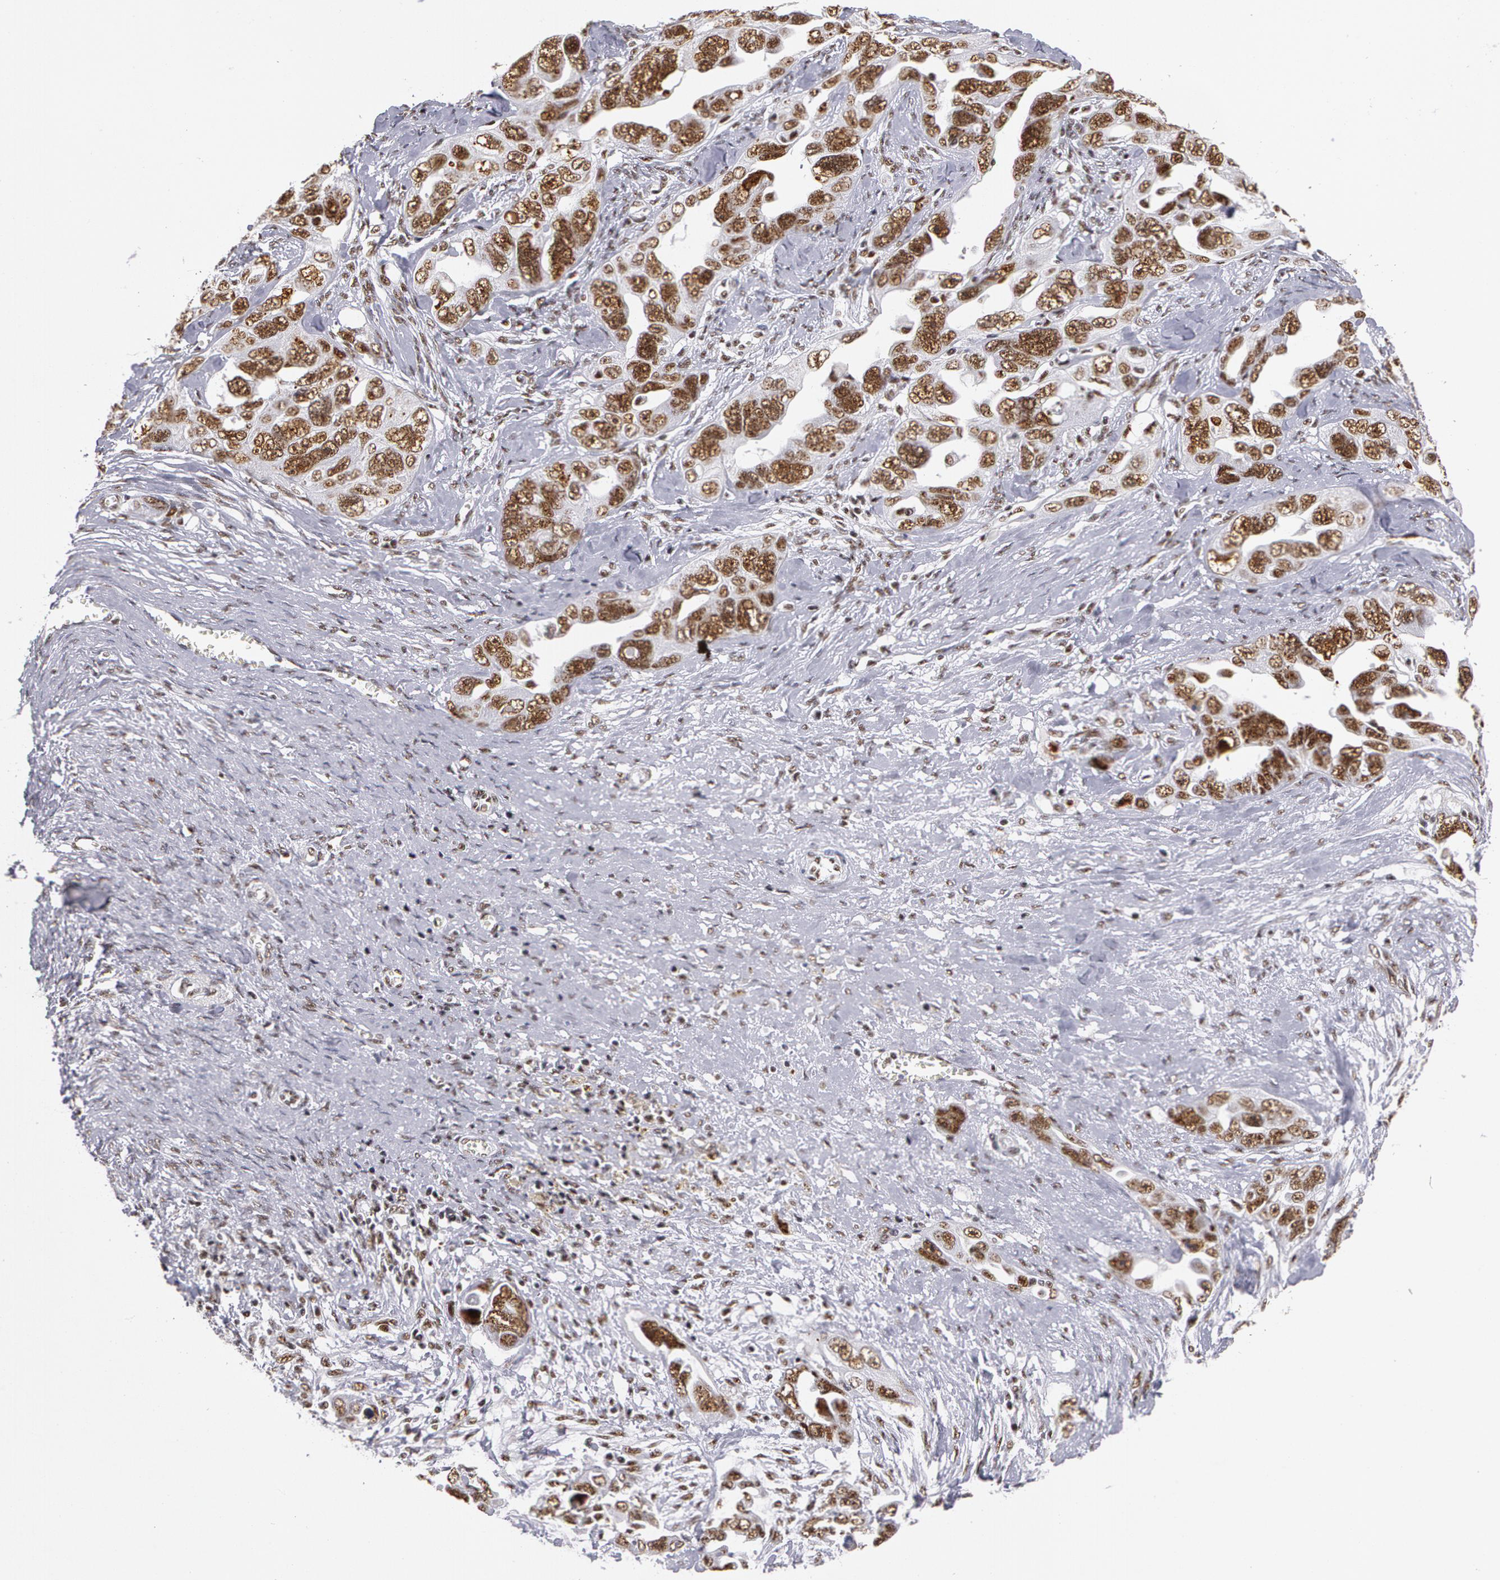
{"staining": {"intensity": "moderate", "quantity": ">75%", "location": "nuclear"}, "tissue": "ovarian cancer", "cell_type": "Tumor cells", "image_type": "cancer", "snomed": [{"axis": "morphology", "description": "Cystadenocarcinoma, serous, NOS"}, {"axis": "topography", "description": "Ovary"}], "caption": "About >75% of tumor cells in ovarian cancer (serous cystadenocarcinoma) reveal moderate nuclear protein staining as visualized by brown immunohistochemical staining.", "gene": "PNN", "patient": {"sex": "female", "age": 63}}